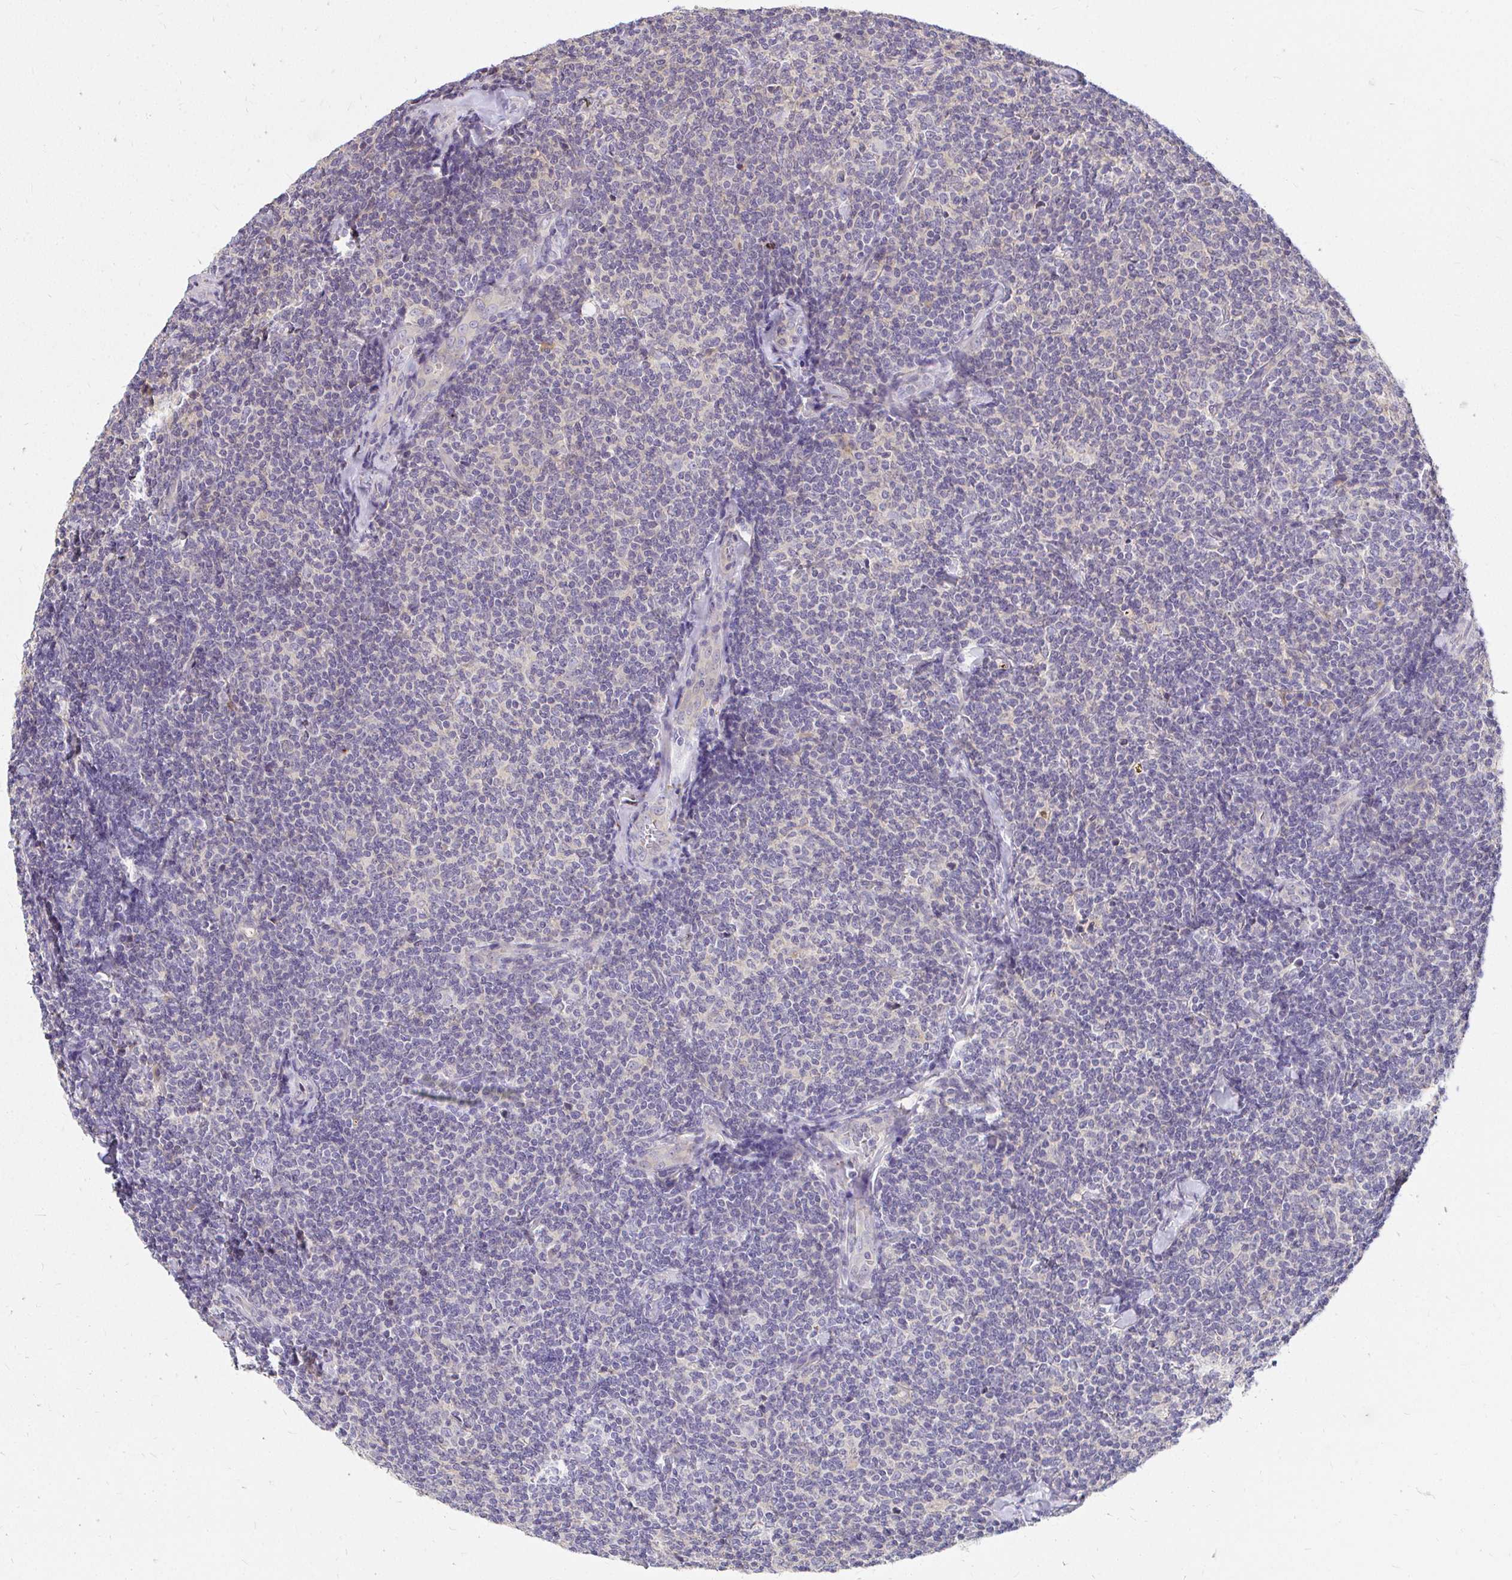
{"staining": {"intensity": "negative", "quantity": "none", "location": "none"}, "tissue": "lymphoma", "cell_type": "Tumor cells", "image_type": "cancer", "snomed": [{"axis": "morphology", "description": "Malignant lymphoma, non-Hodgkin's type, Low grade"}, {"axis": "topography", "description": "Lymph node"}], "caption": "A histopathology image of human low-grade malignant lymphoma, non-Hodgkin's type is negative for staining in tumor cells. Brightfield microscopy of immunohistochemistry (IHC) stained with DAB (brown) and hematoxylin (blue), captured at high magnification.", "gene": "LOXL4", "patient": {"sex": "female", "age": 56}}